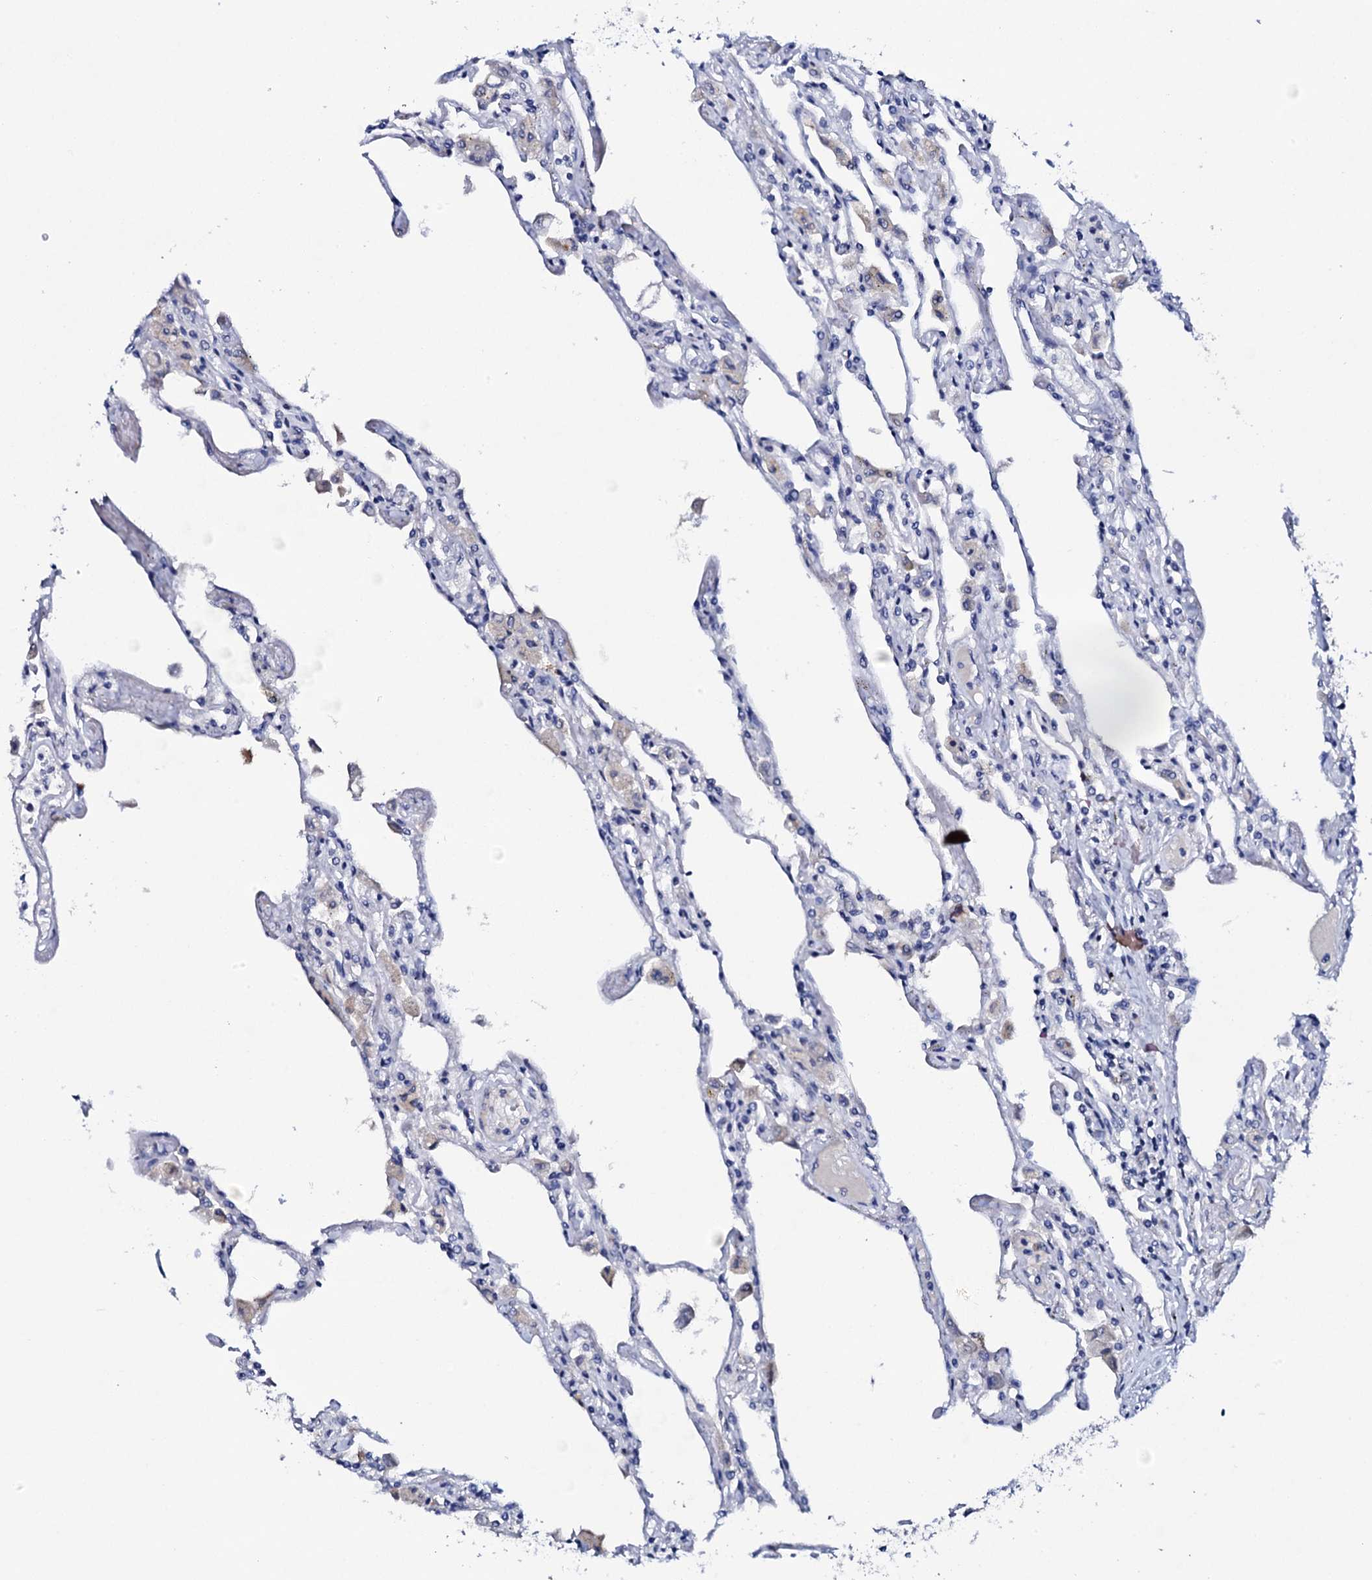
{"staining": {"intensity": "negative", "quantity": "none", "location": "none"}, "tissue": "lung", "cell_type": "Alveolar cells", "image_type": "normal", "snomed": [{"axis": "morphology", "description": "Normal tissue, NOS"}, {"axis": "topography", "description": "Bronchus"}, {"axis": "topography", "description": "Lung"}], "caption": "A high-resolution micrograph shows immunohistochemistry staining of benign lung, which displays no significant staining in alveolar cells.", "gene": "FBXL16", "patient": {"sex": "female", "age": 49}}